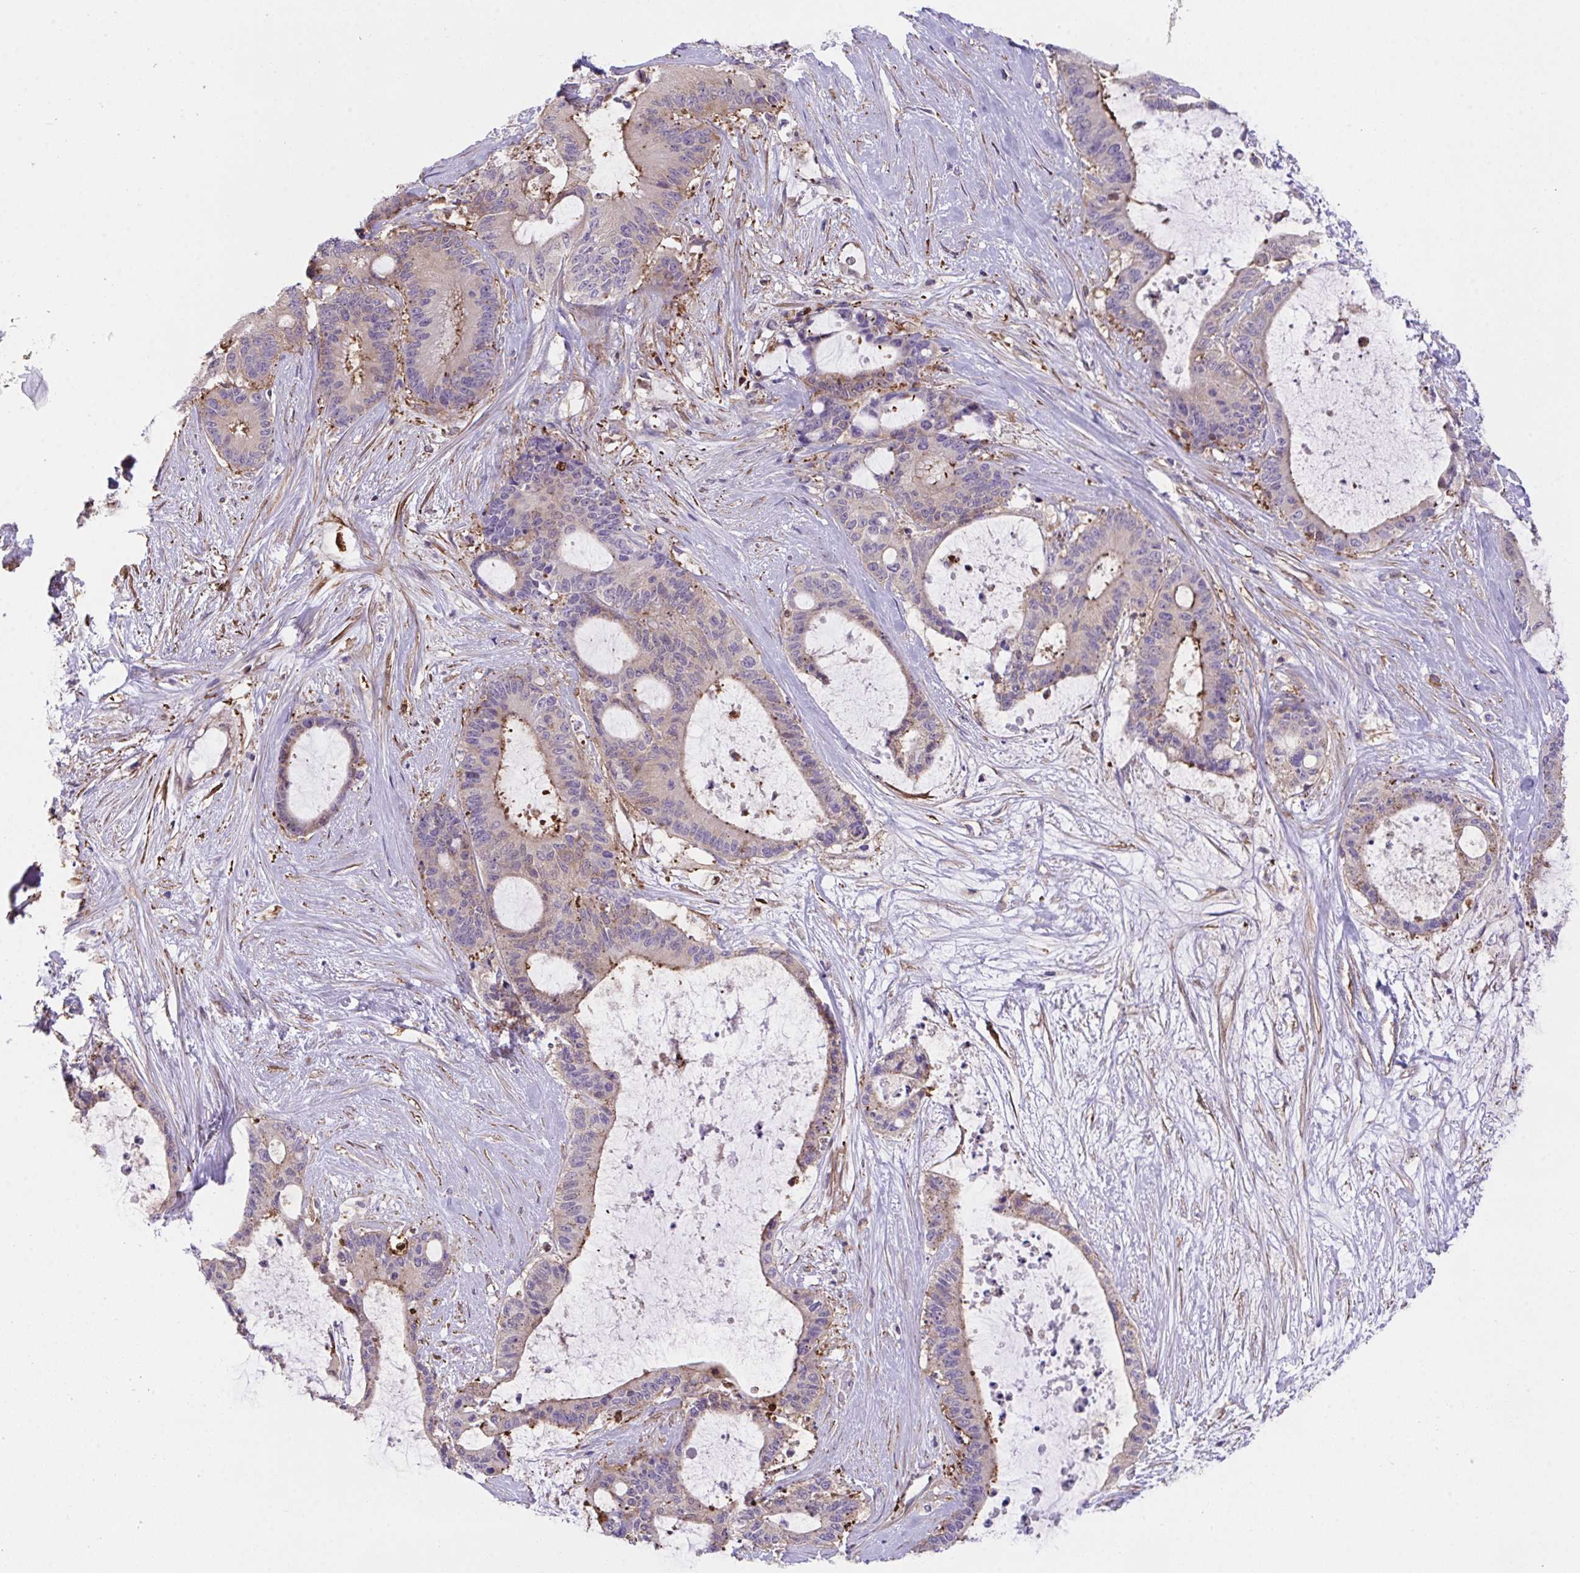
{"staining": {"intensity": "moderate", "quantity": "25%-75%", "location": "cytoplasmic/membranous"}, "tissue": "liver cancer", "cell_type": "Tumor cells", "image_type": "cancer", "snomed": [{"axis": "morphology", "description": "Normal tissue, NOS"}, {"axis": "morphology", "description": "Cholangiocarcinoma"}, {"axis": "topography", "description": "Liver"}, {"axis": "topography", "description": "Peripheral nerve tissue"}], "caption": "The histopathology image displays staining of cholangiocarcinoma (liver), revealing moderate cytoplasmic/membranous protein expression (brown color) within tumor cells.", "gene": "PPIH", "patient": {"sex": "female", "age": 73}}